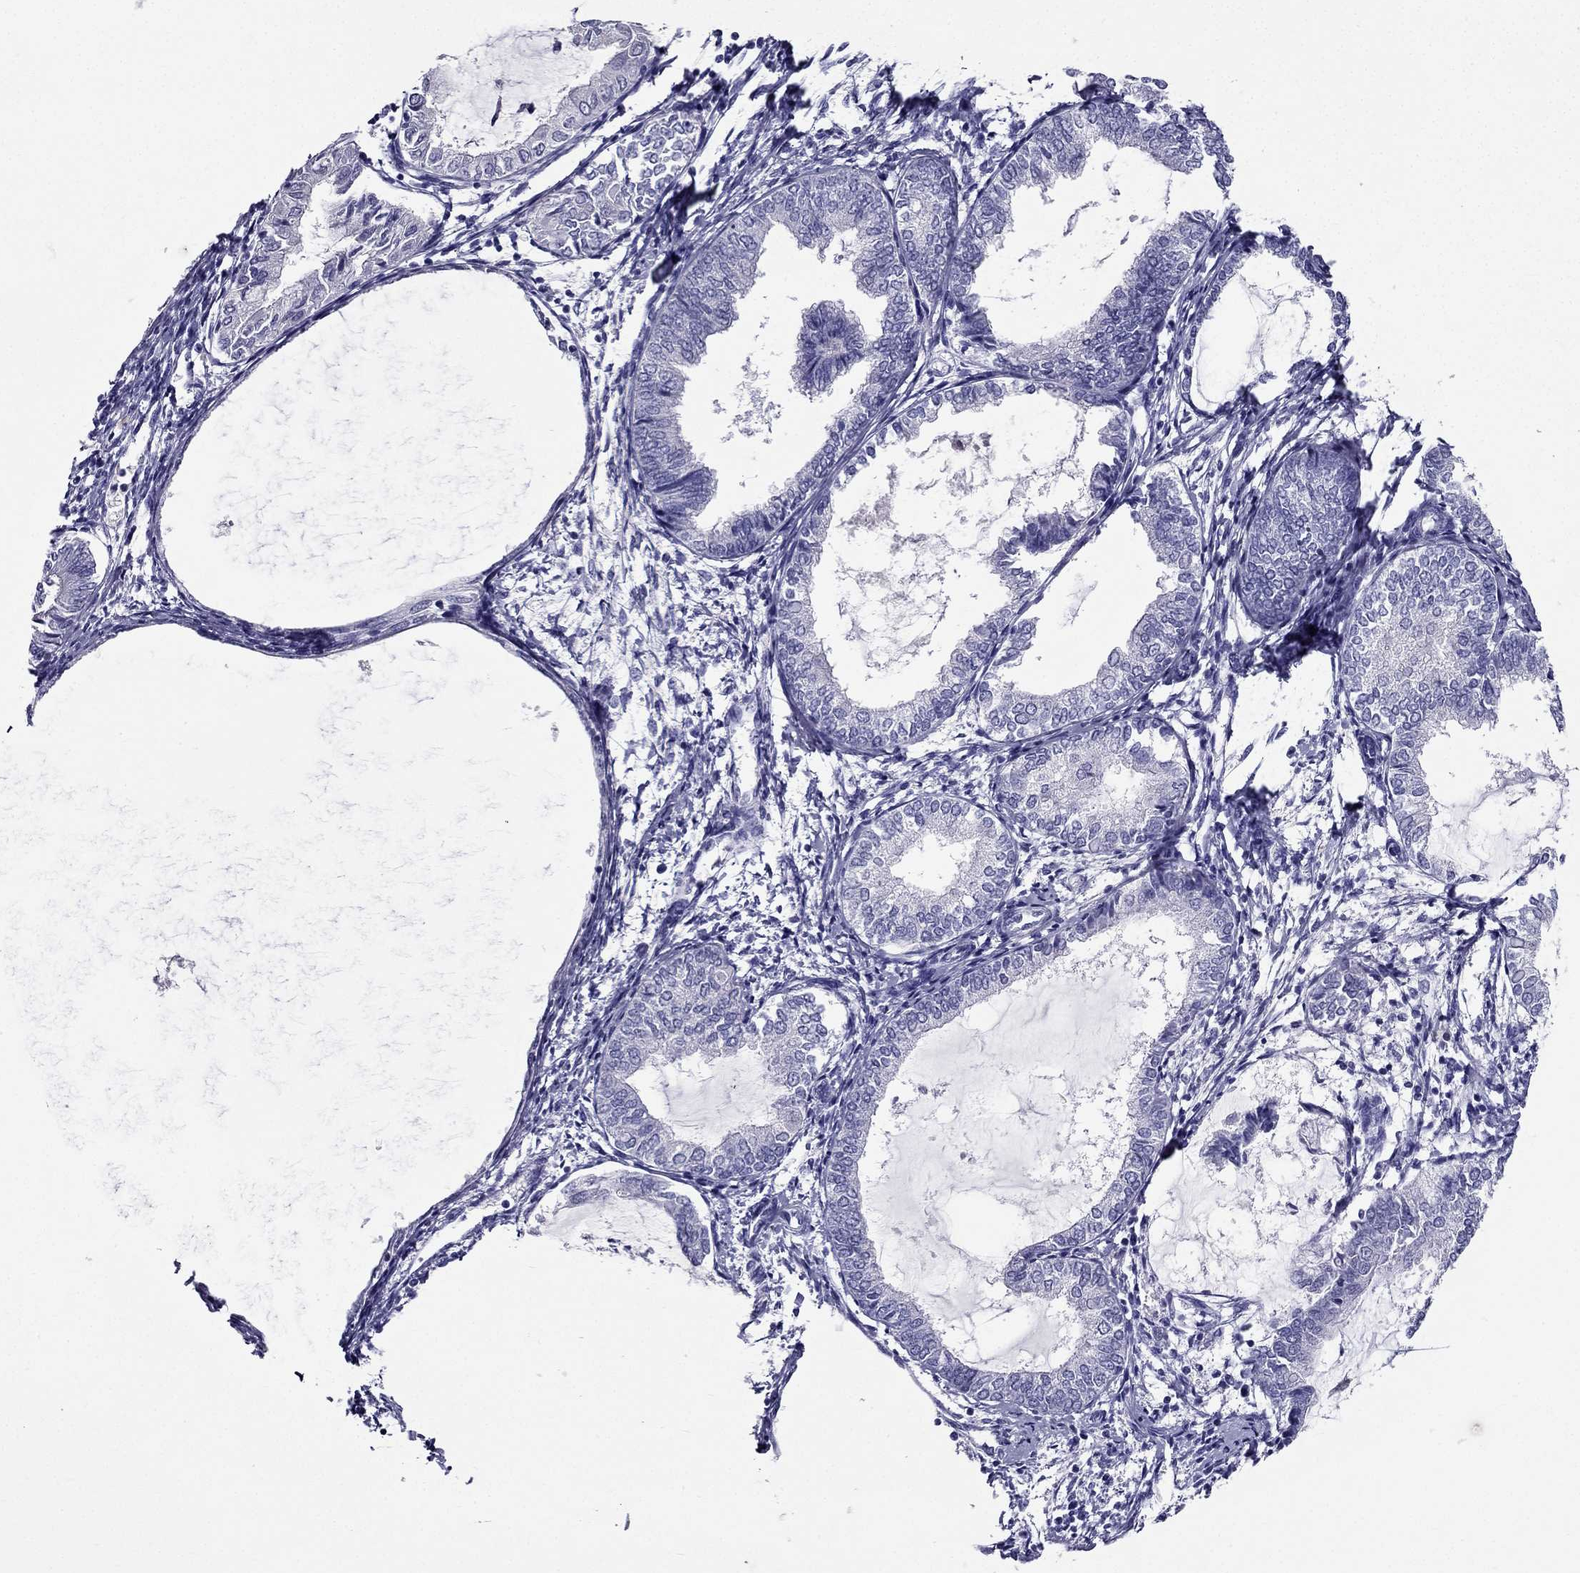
{"staining": {"intensity": "negative", "quantity": "none", "location": "none"}, "tissue": "endometrial cancer", "cell_type": "Tumor cells", "image_type": "cancer", "snomed": [{"axis": "morphology", "description": "Adenocarcinoma, NOS"}, {"axis": "topography", "description": "Endometrium"}], "caption": "Tumor cells show no significant protein staining in endometrial cancer (adenocarcinoma).", "gene": "ZNF541", "patient": {"sex": "female", "age": 68}}